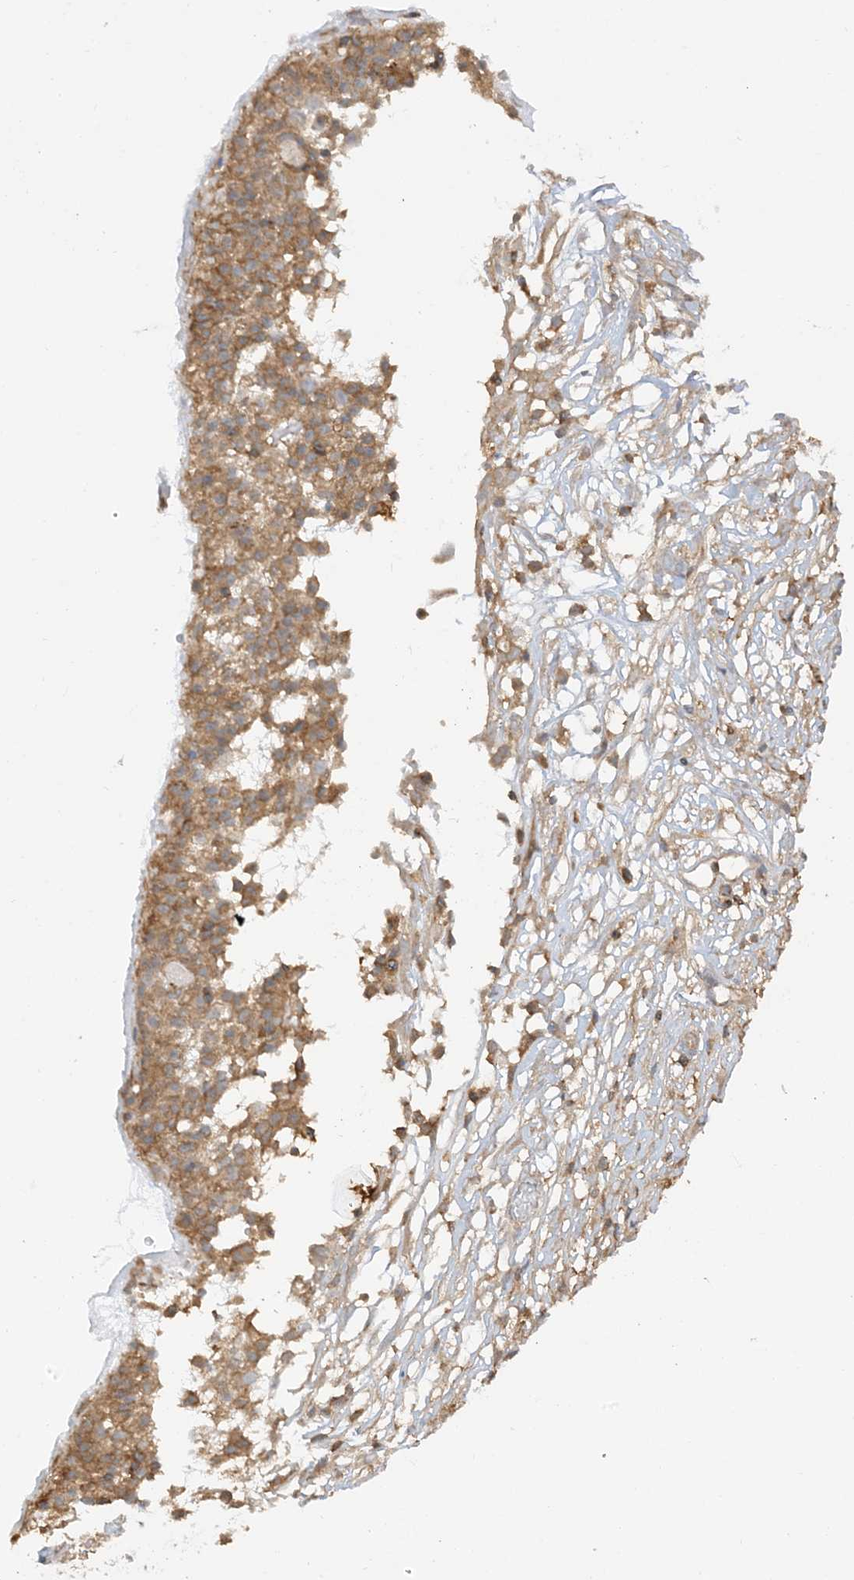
{"staining": {"intensity": "moderate", "quantity": "<25%", "location": "cytoplasmic/membranous"}, "tissue": "ovarian cancer", "cell_type": "Tumor cells", "image_type": "cancer", "snomed": [{"axis": "morphology", "description": "Carcinoma, endometroid"}, {"axis": "topography", "description": "Ovary"}], "caption": "Approximately <25% of tumor cells in endometroid carcinoma (ovarian) display moderate cytoplasmic/membranous protein expression as visualized by brown immunohistochemical staining.", "gene": "CAPZB", "patient": {"sex": "female", "age": 42}}